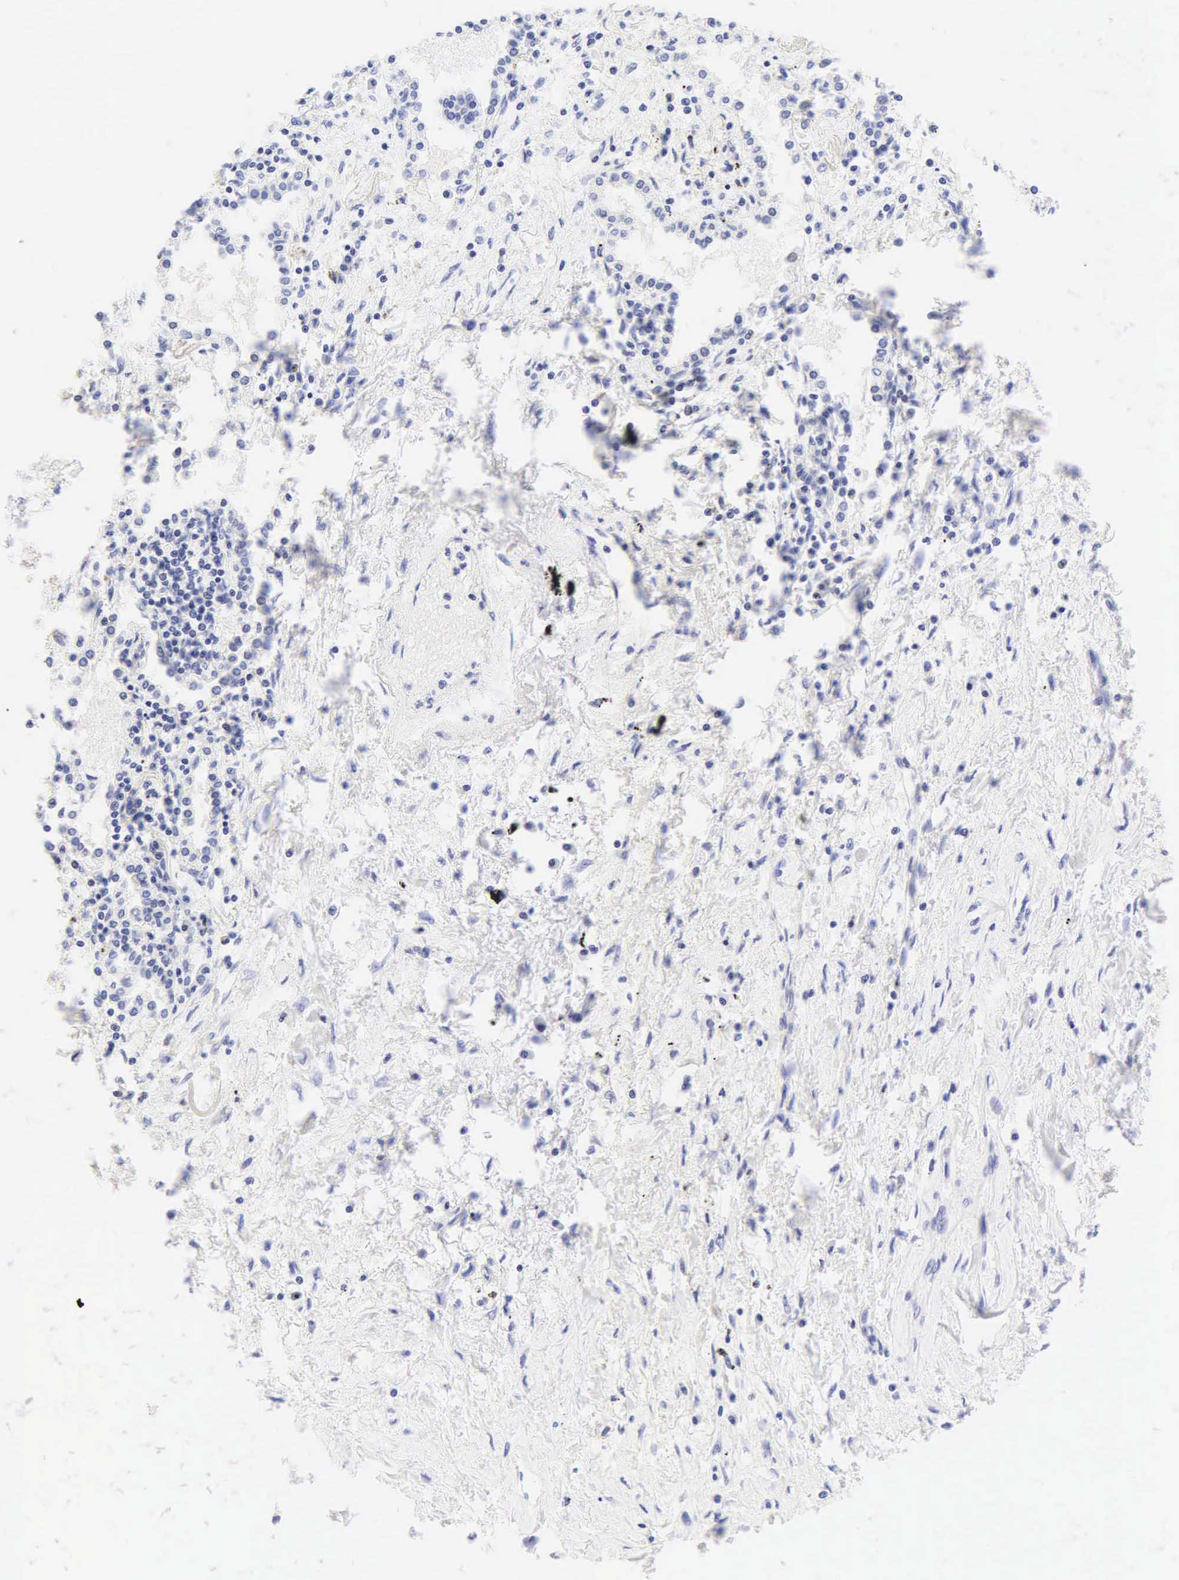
{"staining": {"intensity": "negative", "quantity": "none", "location": "none"}, "tissue": "lung cancer", "cell_type": "Tumor cells", "image_type": "cancer", "snomed": [{"axis": "morphology", "description": "Adenocarcinoma, NOS"}, {"axis": "topography", "description": "Lung"}], "caption": "Immunohistochemical staining of adenocarcinoma (lung) exhibits no significant expression in tumor cells. The staining is performed using DAB brown chromogen with nuclei counter-stained in using hematoxylin.", "gene": "KRT20", "patient": {"sex": "male", "age": 60}}